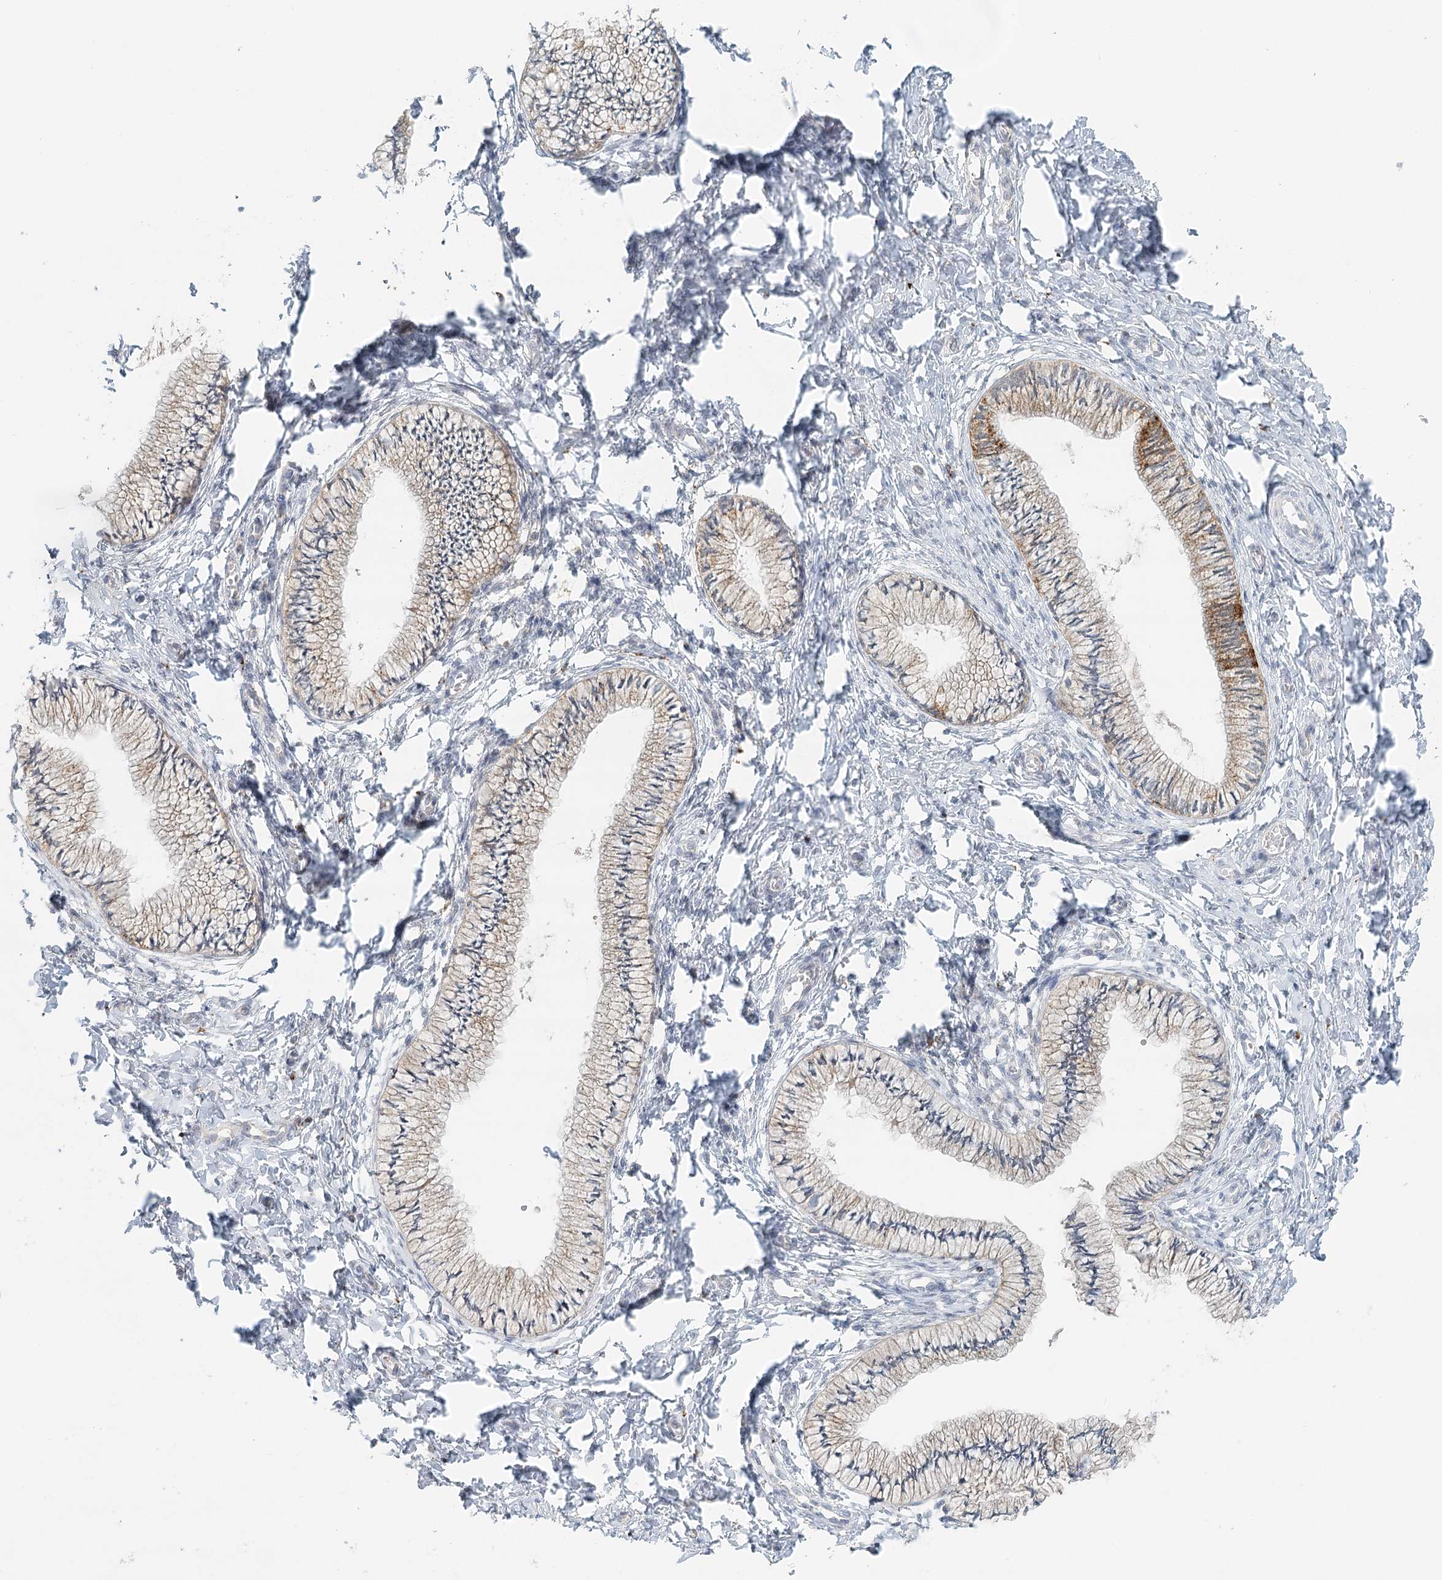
{"staining": {"intensity": "moderate", "quantity": "<25%", "location": "cytoplasmic/membranous"}, "tissue": "cervix", "cell_type": "Glandular cells", "image_type": "normal", "snomed": [{"axis": "morphology", "description": "Normal tissue, NOS"}, {"axis": "topography", "description": "Cervix"}], "caption": "About <25% of glandular cells in benign human cervix display moderate cytoplasmic/membranous protein positivity as visualized by brown immunohistochemical staining.", "gene": "VSIG1", "patient": {"sex": "female", "age": 36}}